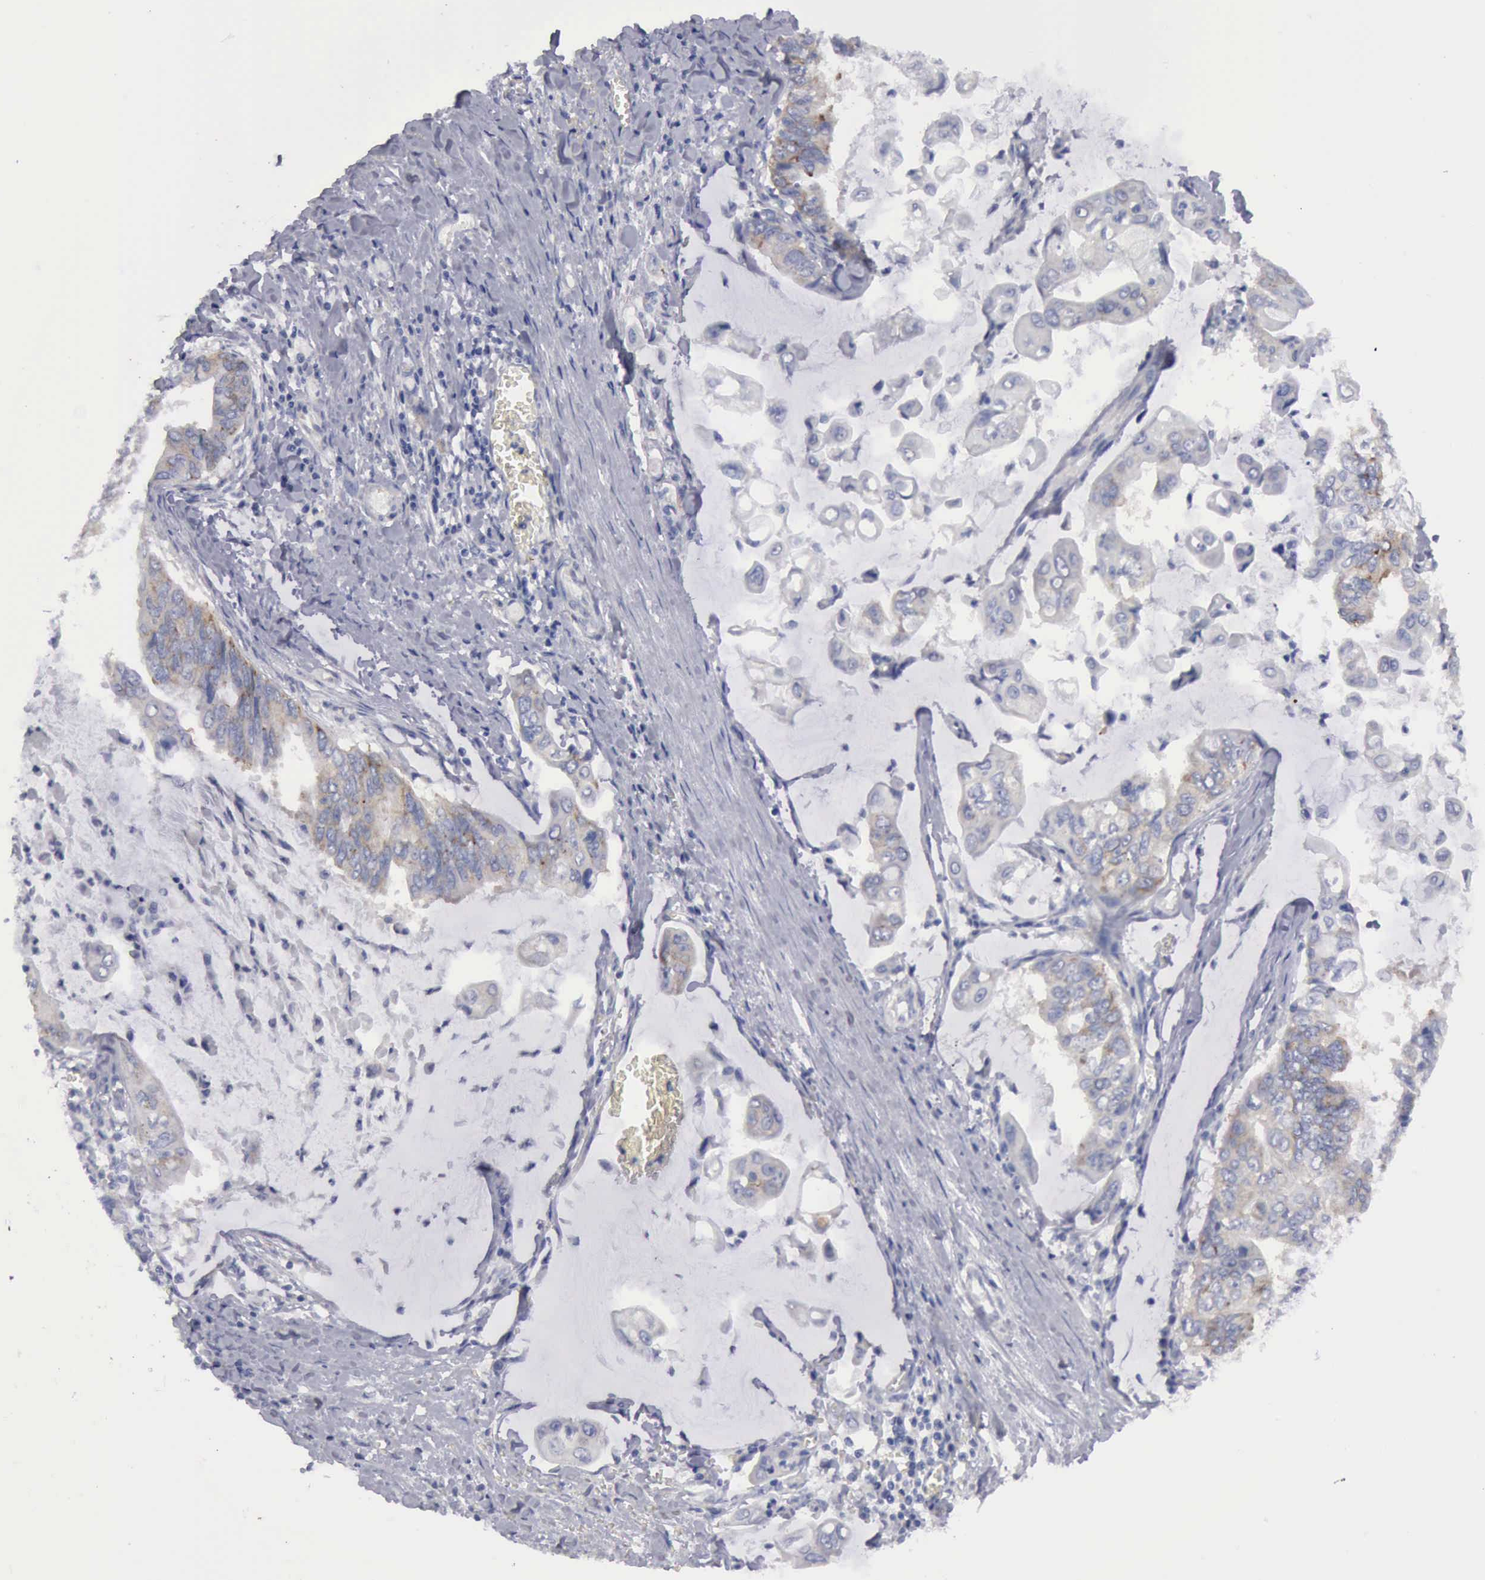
{"staining": {"intensity": "moderate", "quantity": "25%-75%", "location": "cytoplasmic/membranous"}, "tissue": "stomach cancer", "cell_type": "Tumor cells", "image_type": "cancer", "snomed": [{"axis": "morphology", "description": "Adenocarcinoma, NOS"}, {"axis": "topography", "description": "Stomach, upper"}], "caption": "Stomach adenocarcinoma was stained to show a protein in brown. There is medium levels of moderate cytoplasmic/membranous positivity in about 25%-75% of tumor cells. (IHC, brightfield microscopy, high magnification).", "gene": "TXLNG", "patient": {"sex": "male", "age": 80}}